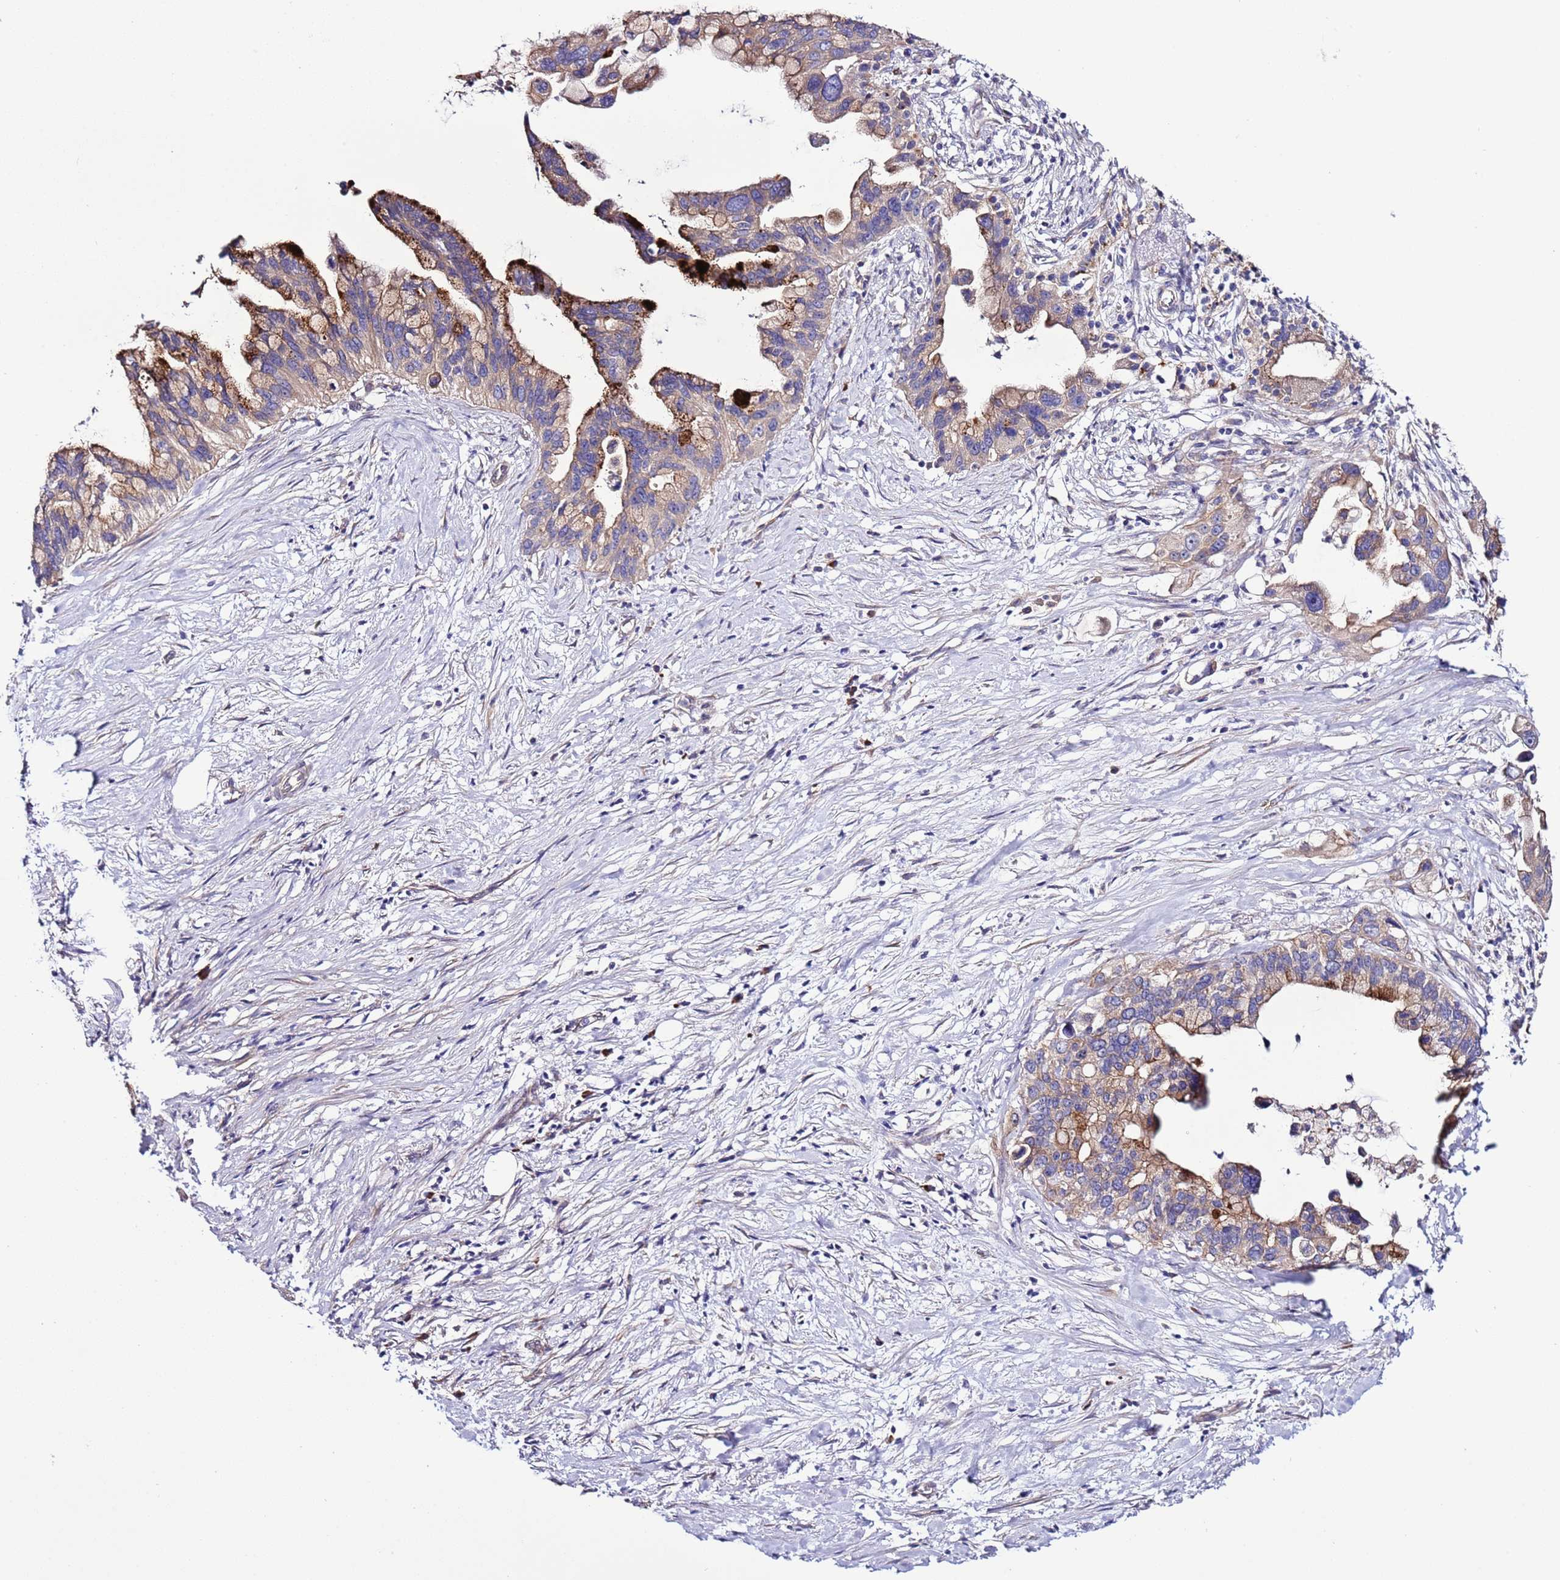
{"staining": {"intensity": "strong", "quantity": "<25%", "location": "cytoplasmic/membranous"}, "tissue": "pancreatic cancer", "cell_type": "Tumor cells", "image_type": "cancer", "snomed": [{"axis": "morphology", "description": "Adenocarcinoma, NOS"}, {"axis": "topography", "description": "Pancreas"}], "caption": "Immunohistochemistry (IHC) photomicrograph of neoplastic tissue: pancreatic cancer (adenocarcinoma) stained using immunohistochemistry displays medium levels of strong protein expression localized specifically in the cytoplasmic/membranous of tumor cells, appearing as a cytoplasmic/membranous brown color.", "gene": "SPCS1", "patient": {"sex": "female", "age": 83}}